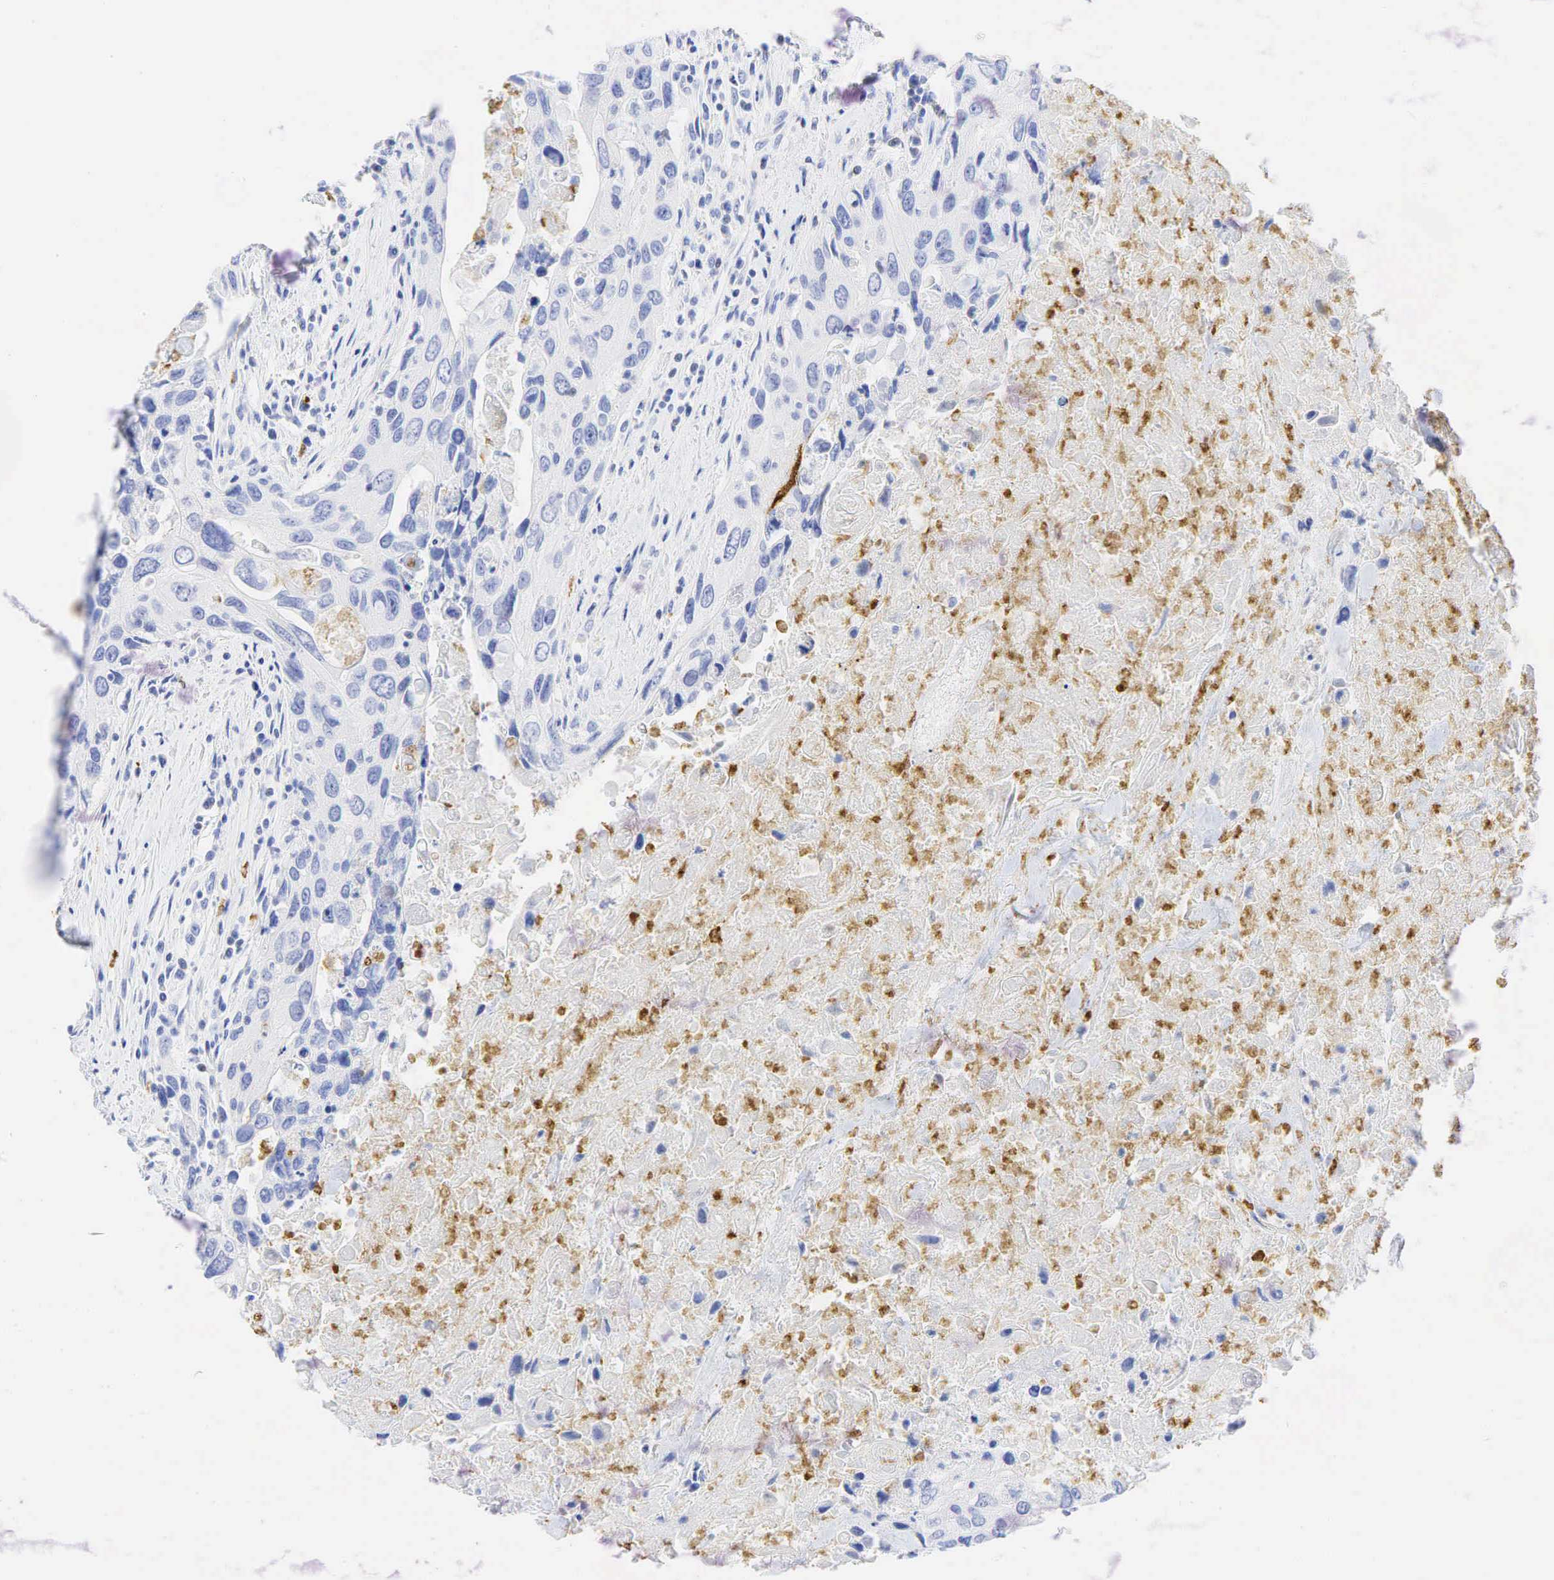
{"staining": {"intensity": "negative", "quantity": "none", "location": "none"}, "tissue": "urothelial cancer", "cell_type": "Tumor cells", "image_type": "cancer", "snomed": [{"axis": "morphology", "description": "Urothelial carcinoma, High grade"}, {"axis": "topography", "description": "Urinary bladder"}], "caption": "High power microscopy photomicrograph of an immunohistochemistry (IHC) histopathology image of high-grade urothelial carcinoma, revealing no significant staining in tumor cells.", "gene": "FUT4", "patient": {"sex": "male", "age": 71}}